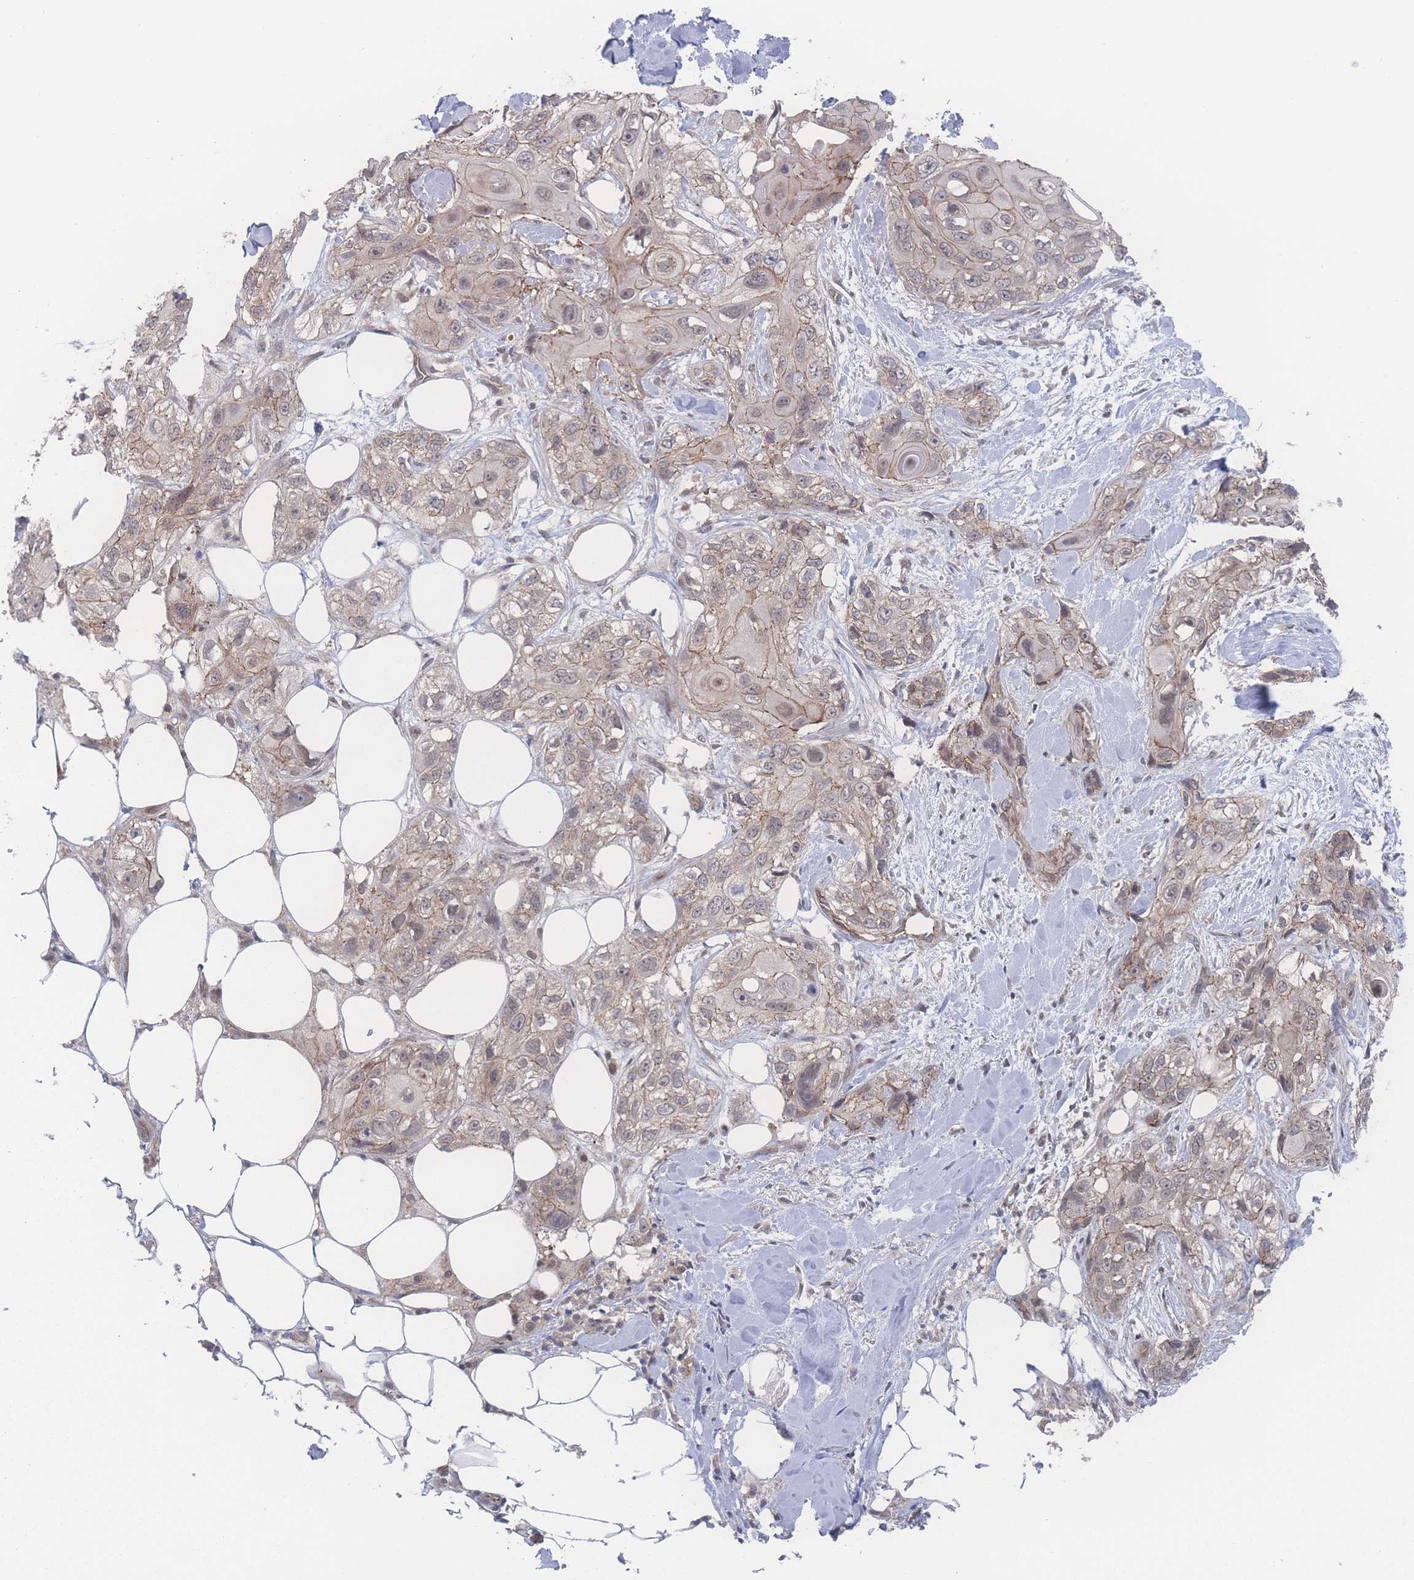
{"staining": {"intensity": "weak", "quantity": "25%-75%", "location": "cytoplasmic/membranous"}, "tissue": "skin cancer", "cell_type": "Tumor cells", "image_type": "cancer", "snomed": [{"axis": "morphology", "description": "Normal tissue, NOS"}, {"axis": "morphology", "description": "Squamous cell carcinoma, NOS"}, {"axis": "topography", "description": "Skin"}], "caption": "About 25%-75% of tumor cells in human skin cancer demonstrate weak cytoplasmic/membranous protein expression as visualized by brown immunohistochemical staining.", "gene": "NBEAL1", "patient": {"sex": "male", "age": 72}}